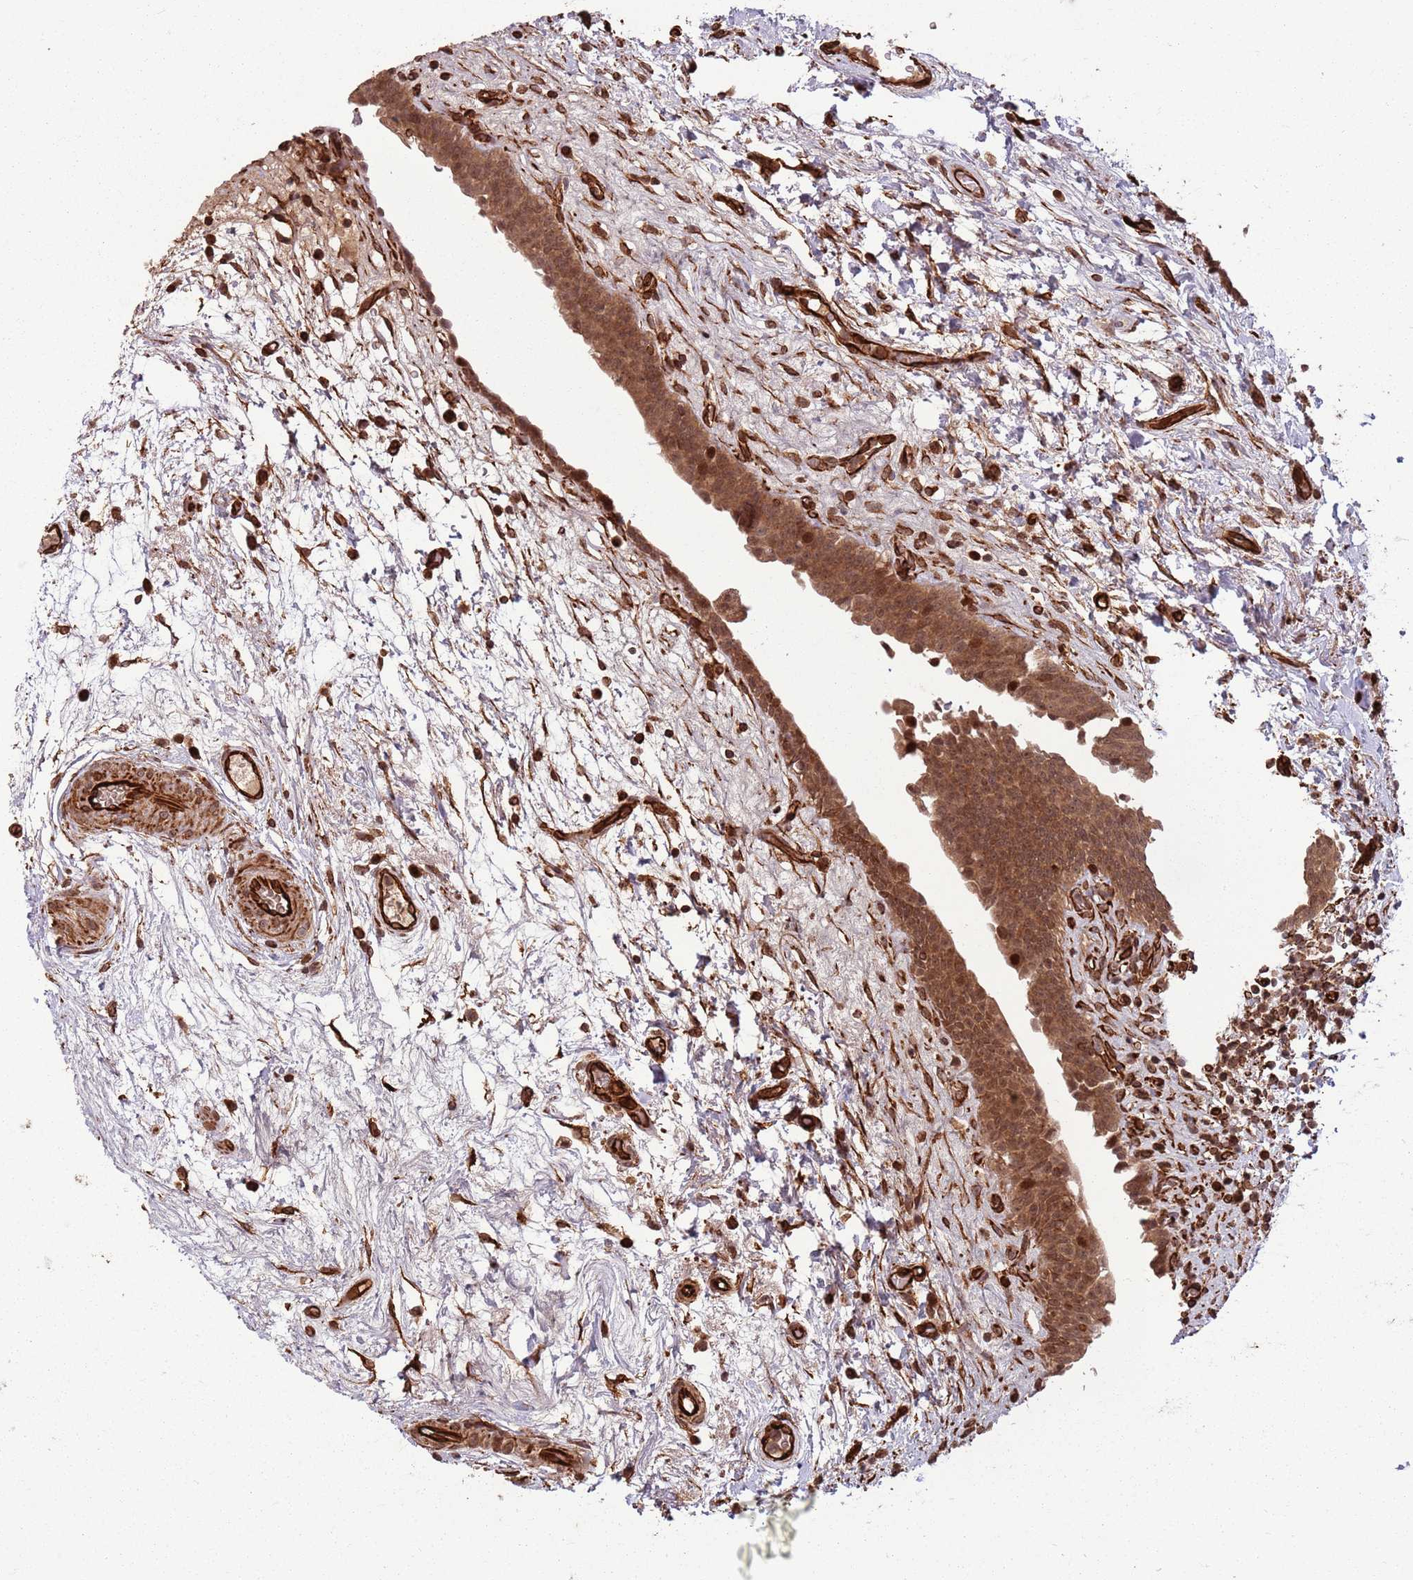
{"staining": {"intensity": "strong", "quantity": ">75%", "location": "cytoplasmic/membranous,nuclear"}, "tissue": "urinary bladder", "cell_type": "Urothelial cells", "image_type": "normal", "snomed": [{"axis": "morphology", "description": "Normal tissue, NOS"}, {"axis": "topography", "description": "Urinary bladder"}], "caption": "Protein staining displays strong cytoplasmic/membranous,nuclear expression in about >75% of urothelial cells in benign urinary bladder.", "gene": "ADAMTS3", "patient": {"sex": "male", "age": 83}}